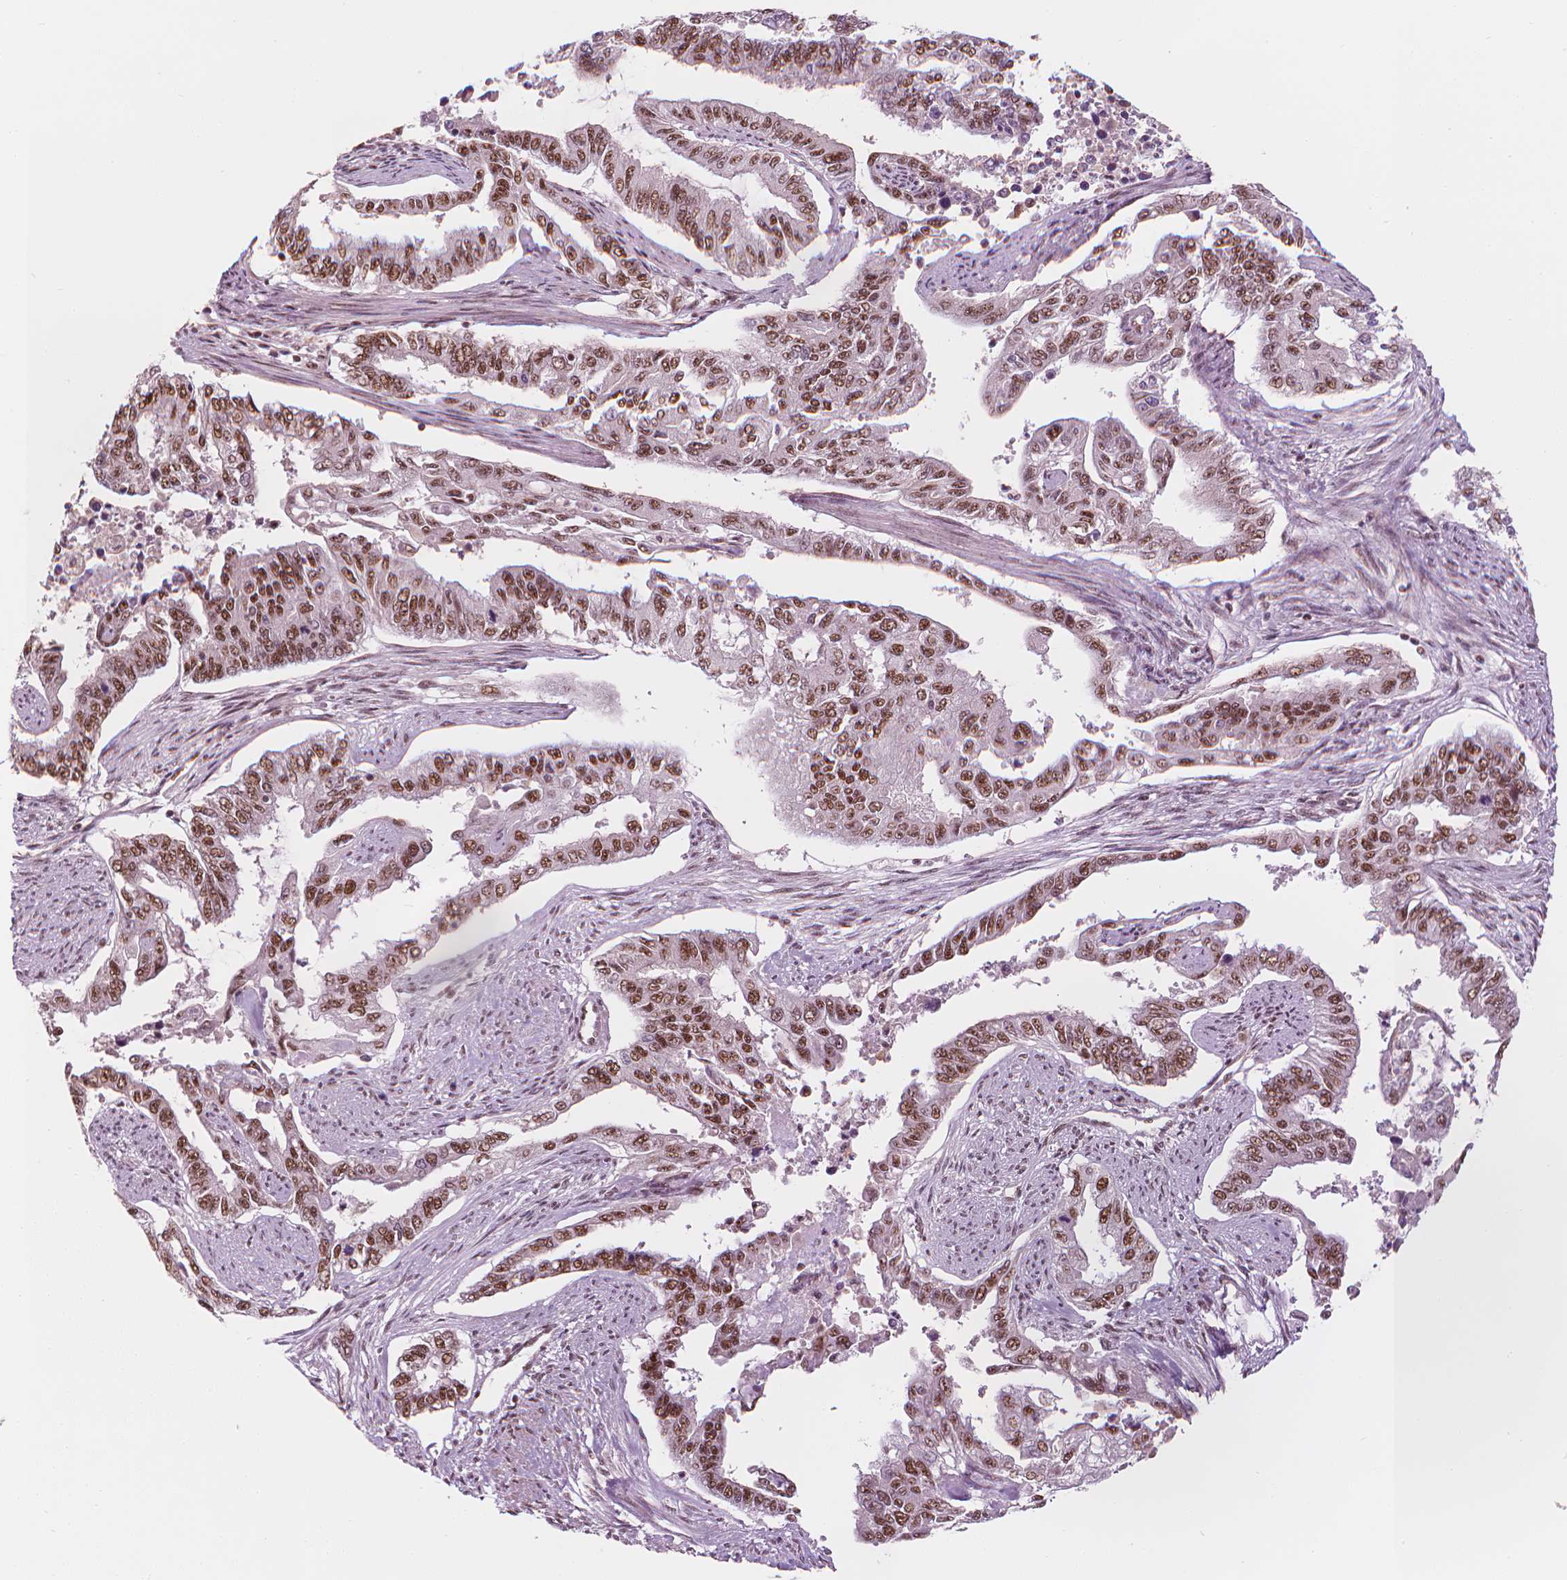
{"staining": {"intensity": "moderate", "quantity": ">75%", "location": "cytoplasmic/membranous"}, "tissue": "endometrial cancer", "cell_type": "Tumor cells", "image_type": "cancer", "snomed": [{"axis": "morphology", "description": "Adenocarcinoma, NOS"}, {"axis": "topography", "description": "Uterus"}], "caption": "An immunohistochemistry photomicrograph of neoplastic tissue is shown. Protein staining in brown labels moderate cytoplasmic/membranous positivity in endometrial cancer within tumor cells. Immunohistochemistry (ihc) stains the protein of interest in brown and the nuclei are stained blue.", "gene": "ELF2", "patient": {"sex": "female", "age": 59}}